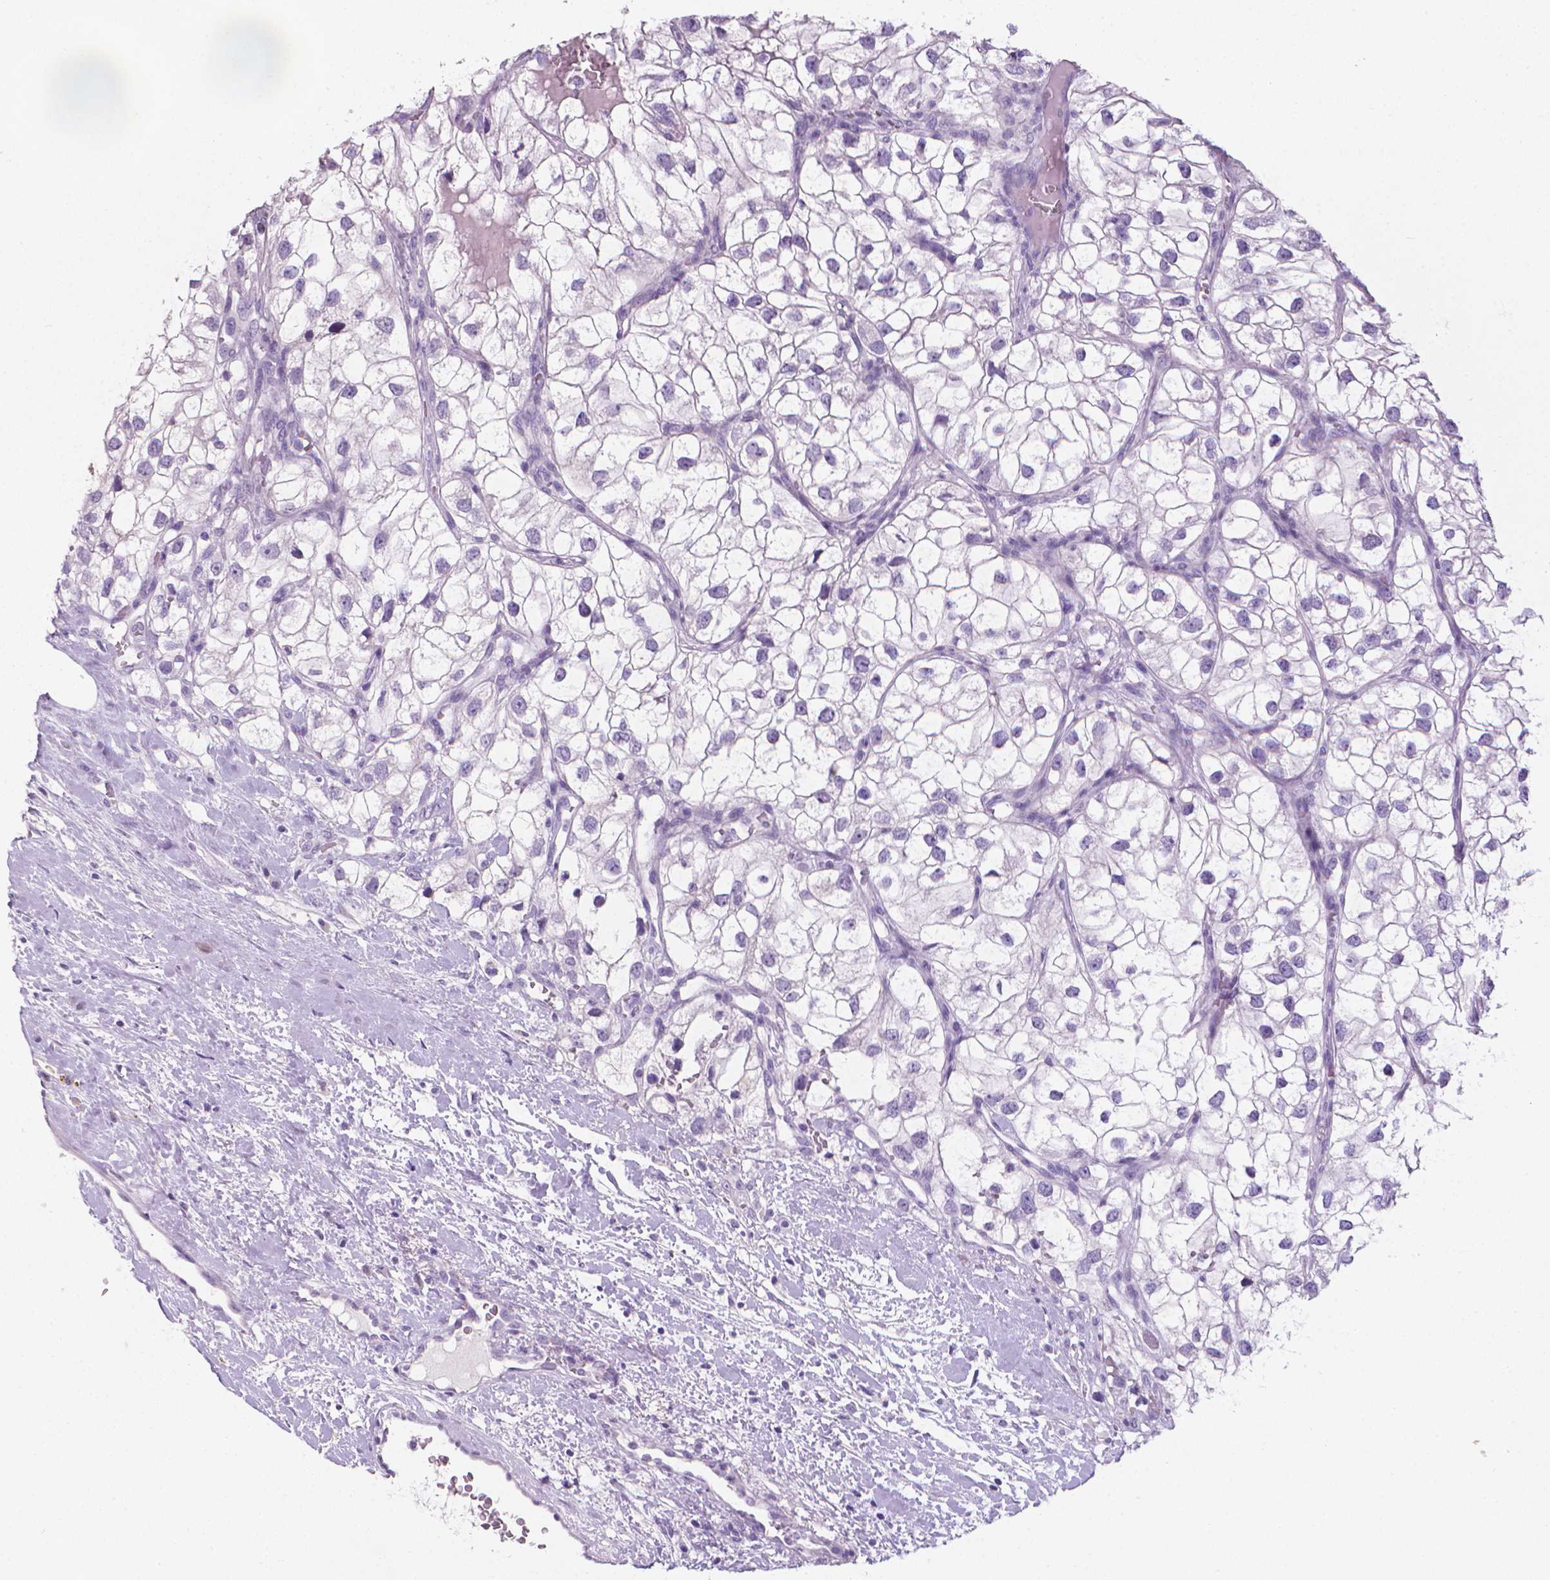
{"staining": {"intensity": "negative", "quantity": "none", "location": "none"}, "tissue": "renal cancer", "cell_type": "Tumor cells", "image_type": "cancer", "snomed": [{"axis": "morphology", "description": "Adenocarcinoma, NOS"}, {"axis": "topography", "description": "Kidney"}], "caption": "Immunohistochemistry of renal cancer (adenocarcinoma) reveals no positivity in tumor cells. (DAB IHC, high magnification).", "gene": "XPNPEP2", "patient": {"sex": "male", "age": 59}}